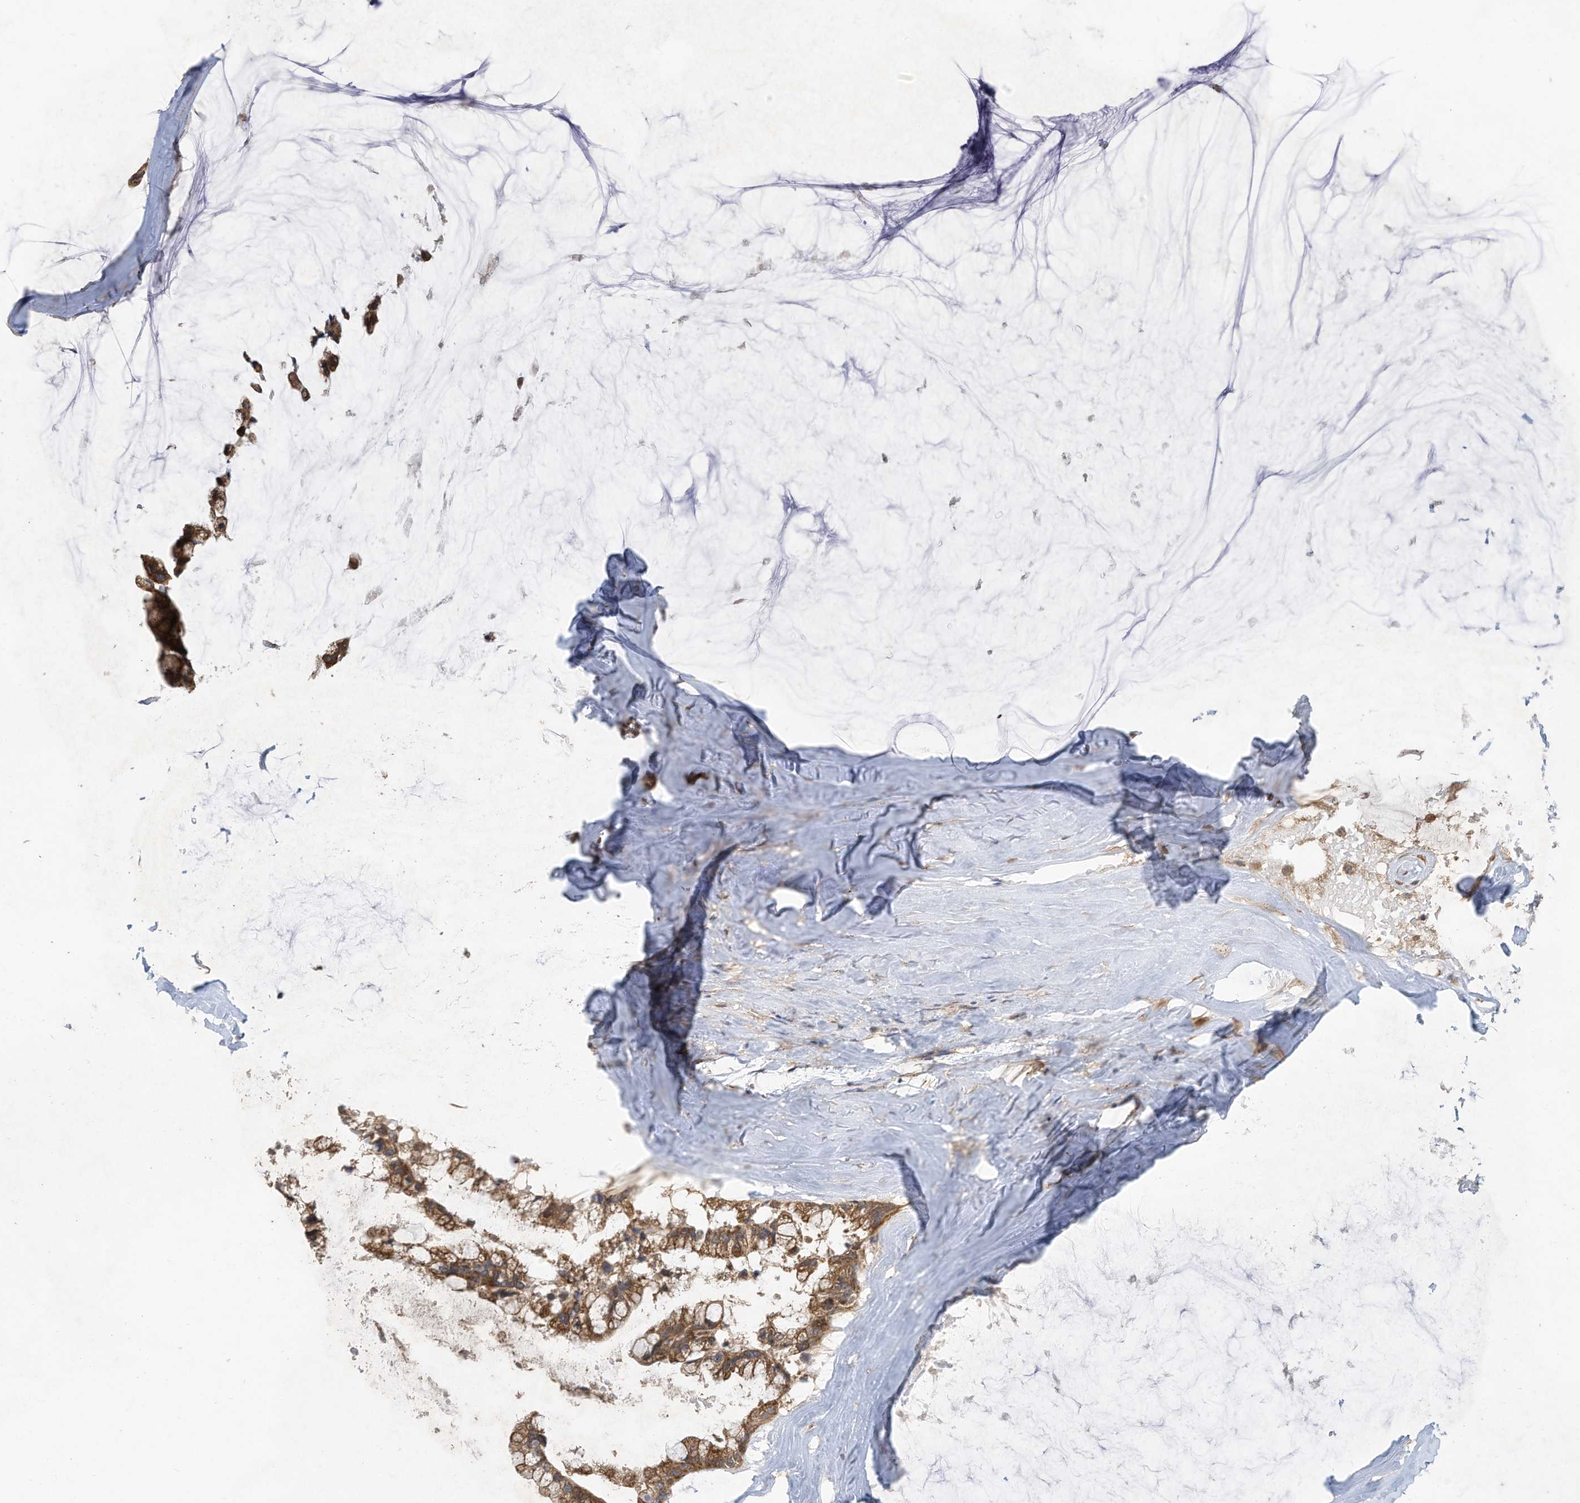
{"staining": {"intensity": "moderate", "quantity": ">75%", "location": "cytoplasmic/membranous"}, "tissue": "ovarian cancer", "cell_type": "Tumor cells", "image_type": "cancer", "snomed": [{"axis": "morphology", "description": "Cystadenocarcinoma, mucinous, NOS"}, {"axis": "topography", "description": "Ovary"}], "caption": "Brown immunohistochemical staining in human ovarian cancer (mucinous cystadenocarcinoma) demonstrates moderate cytoplasmic/membranous positivity in about >75% of tumor cells.", "gene": "C2orf74", "patient": {"sex": "female", "age": 39}}